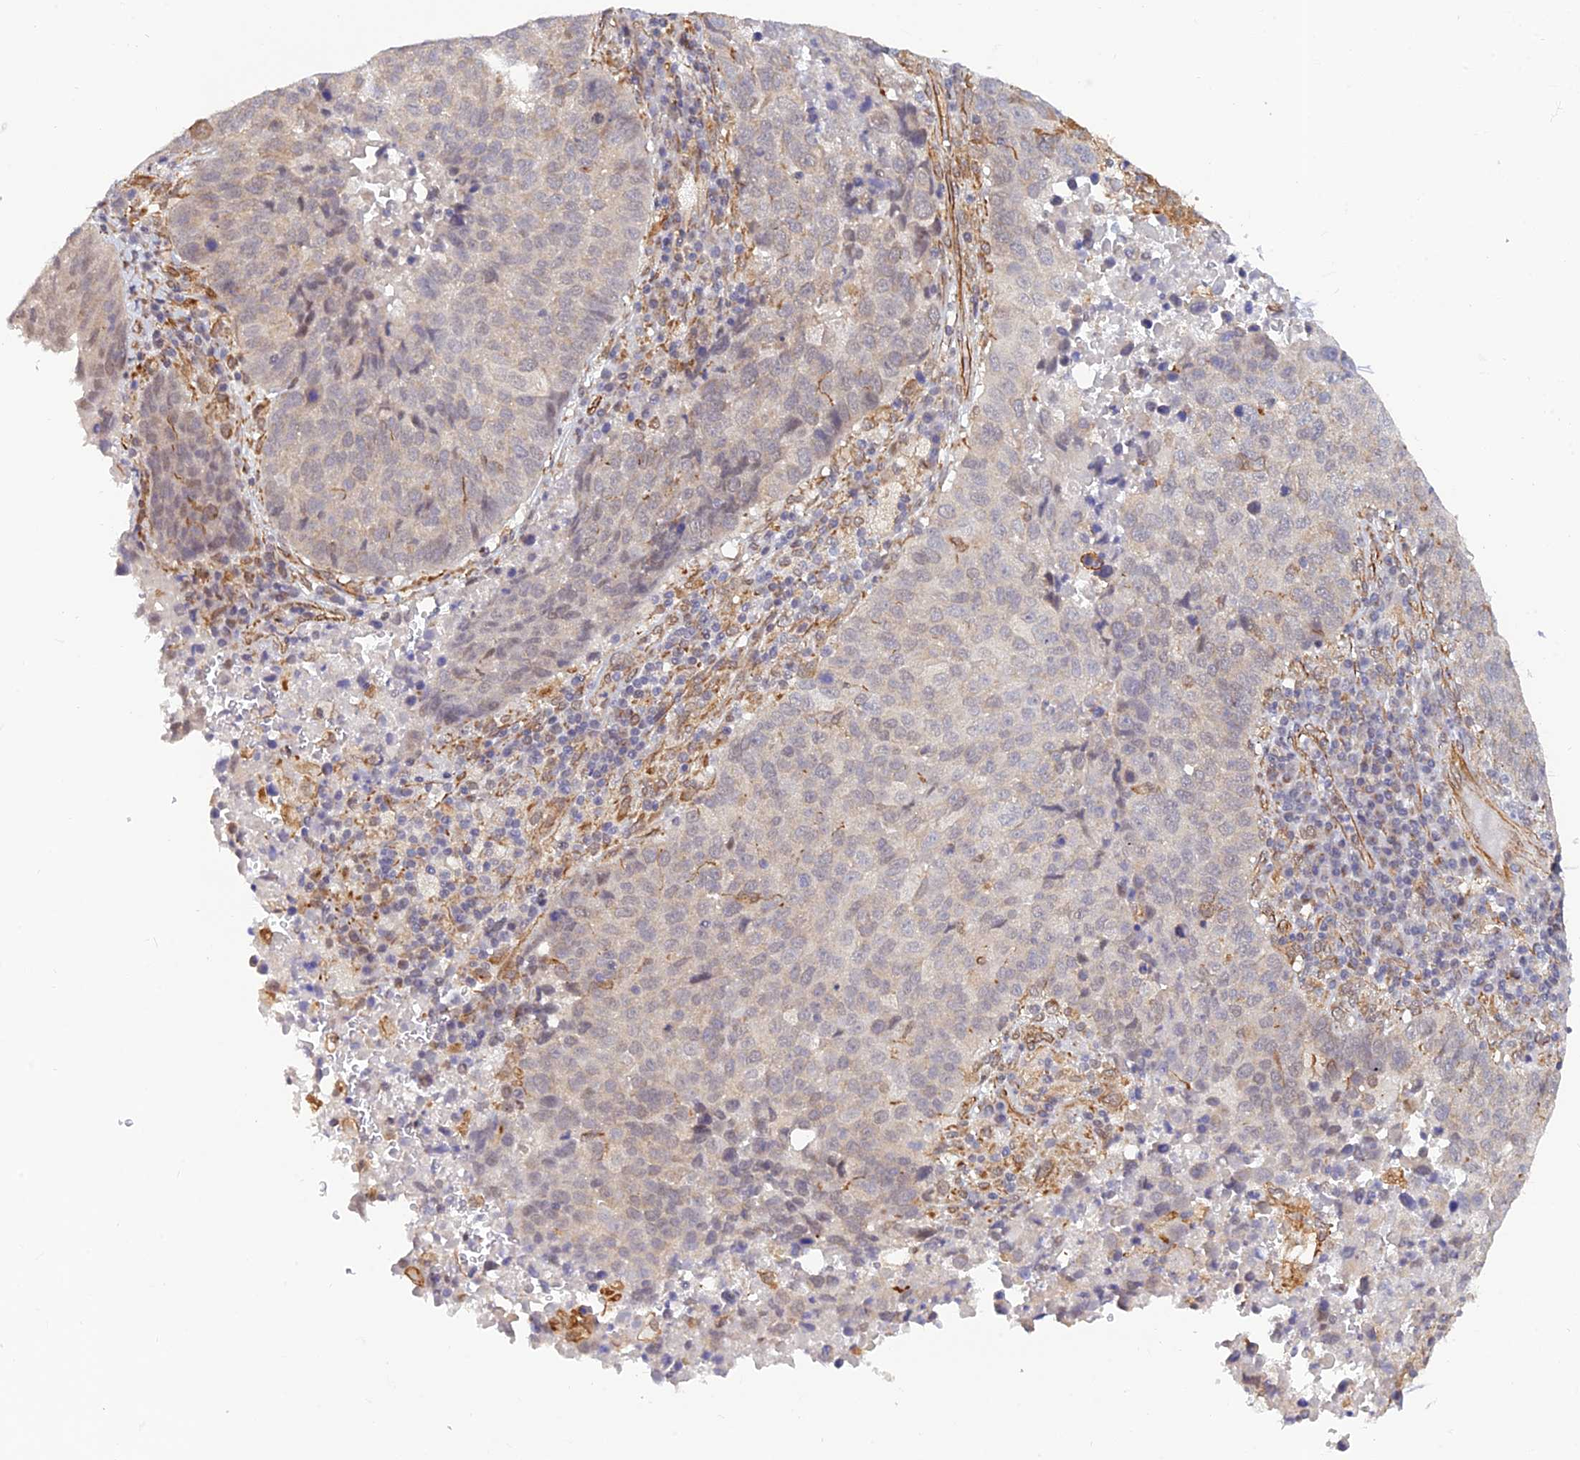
{"staining": {"intensity": "negative", "quantity": "none", "location": "none"}, "tissue": "lung cancer", "cell_type": "Tumor cells", "image_type": "cancer", "snomed": [{"axis": "morphology", "description": "Squamous cell carcinoma, NOS"}, {"axis": "topography", "description": "Lung"}], "caption": "IHC photomicrograph of squamous cell carcinoma (lung) stained for a protein (brown), which reveals no expression in tumor cells.", "gene": "PAGR1", "patient": {"sex": "male", "age": 73}}